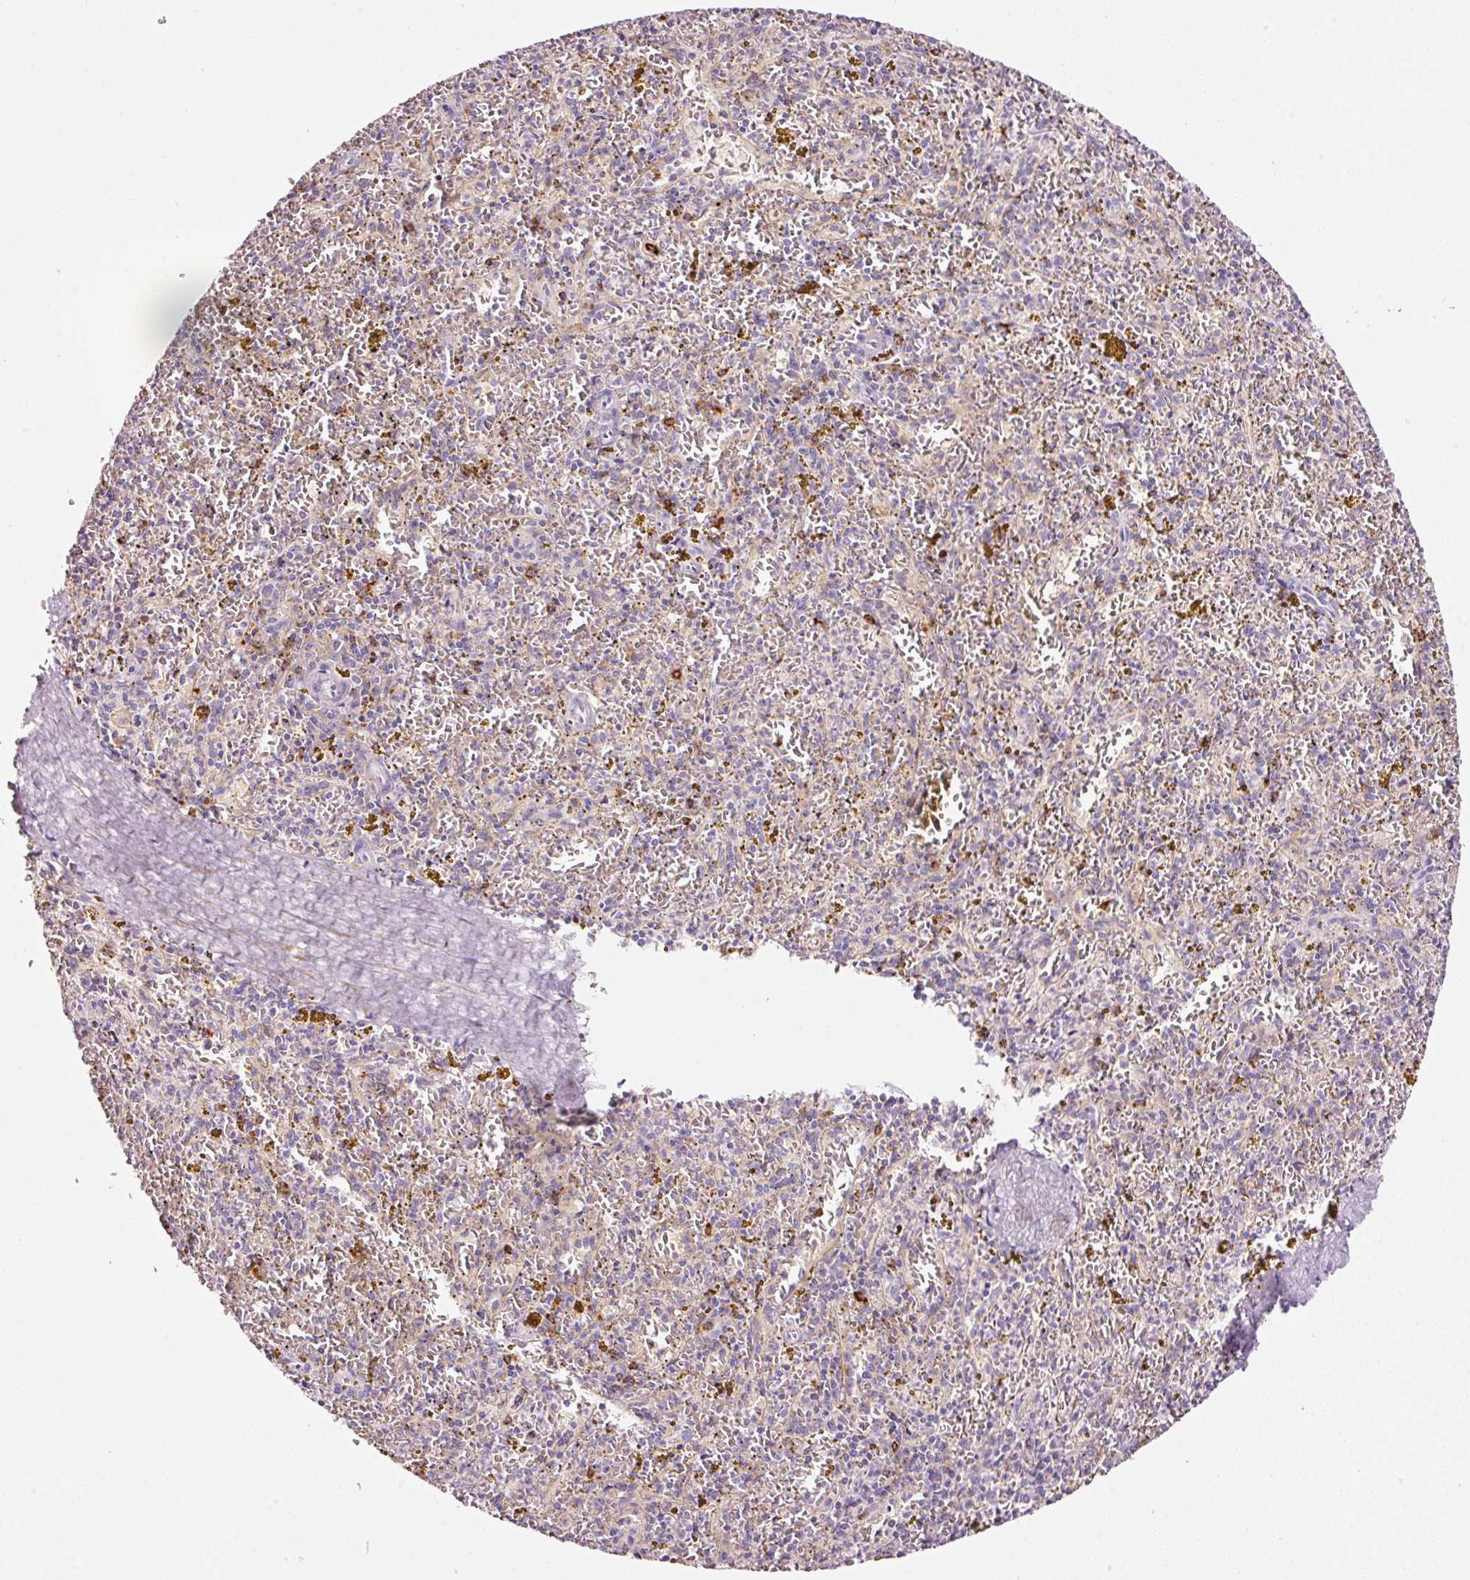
{"staining": {"intensity": "negative", "quantity": "none", "location": "none"}, "tissue": "spleen", "cell_type": "Cells in red pulp", "image_type": "normal", "snomed": [{"axis": "morphology", "description": "Normal tissue, NOS"}, {"axis": "topography", "description": "Spleen"}], "caption": "Immunohistochemistry micrograph of normal human spleen stained for a protein (brown), which shows no positivity in cells in red pulp.", "gene": "CYB561A3", "patient": {"sex": "male", "age": 57}}